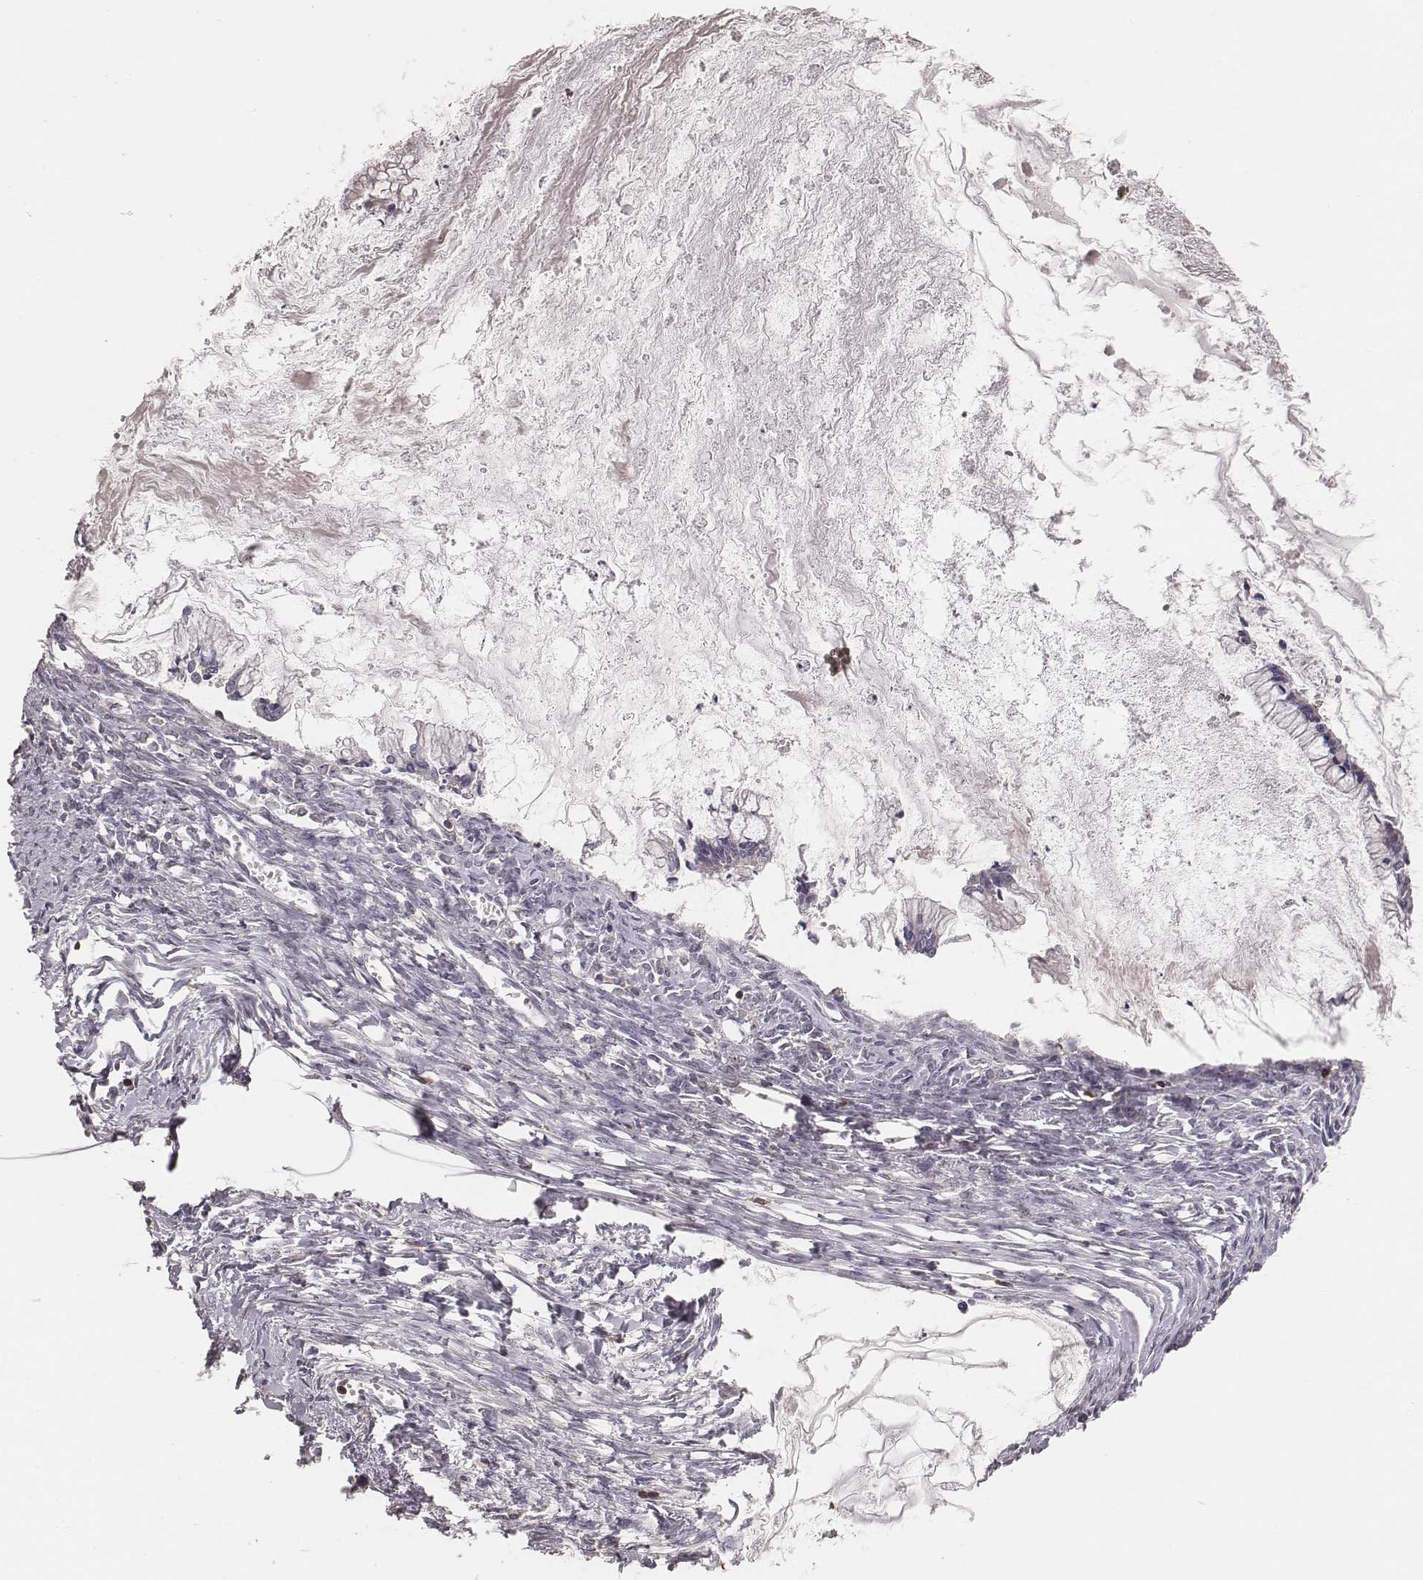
{"staining": {"intensity": "negative", "quantity": "none", "location": "none"}, "tissue": "ovarian cancer", "cell_type": "Tumor cells", "image_type": "cancer", "snomed": [{"axis": "morphology", "description": "Cystadenocarcinoma, mucinous, NOS"}, {"axis": "topography", "description": "Ovary"}], "caption": "Mucinous cystadenocarcinoma (ovarian) stained for a protein using immunohistochemistry (IHC) displays no staining tumor cells.", "gene": "PILRA", "patient": {"sex": "female", "age": 67}}